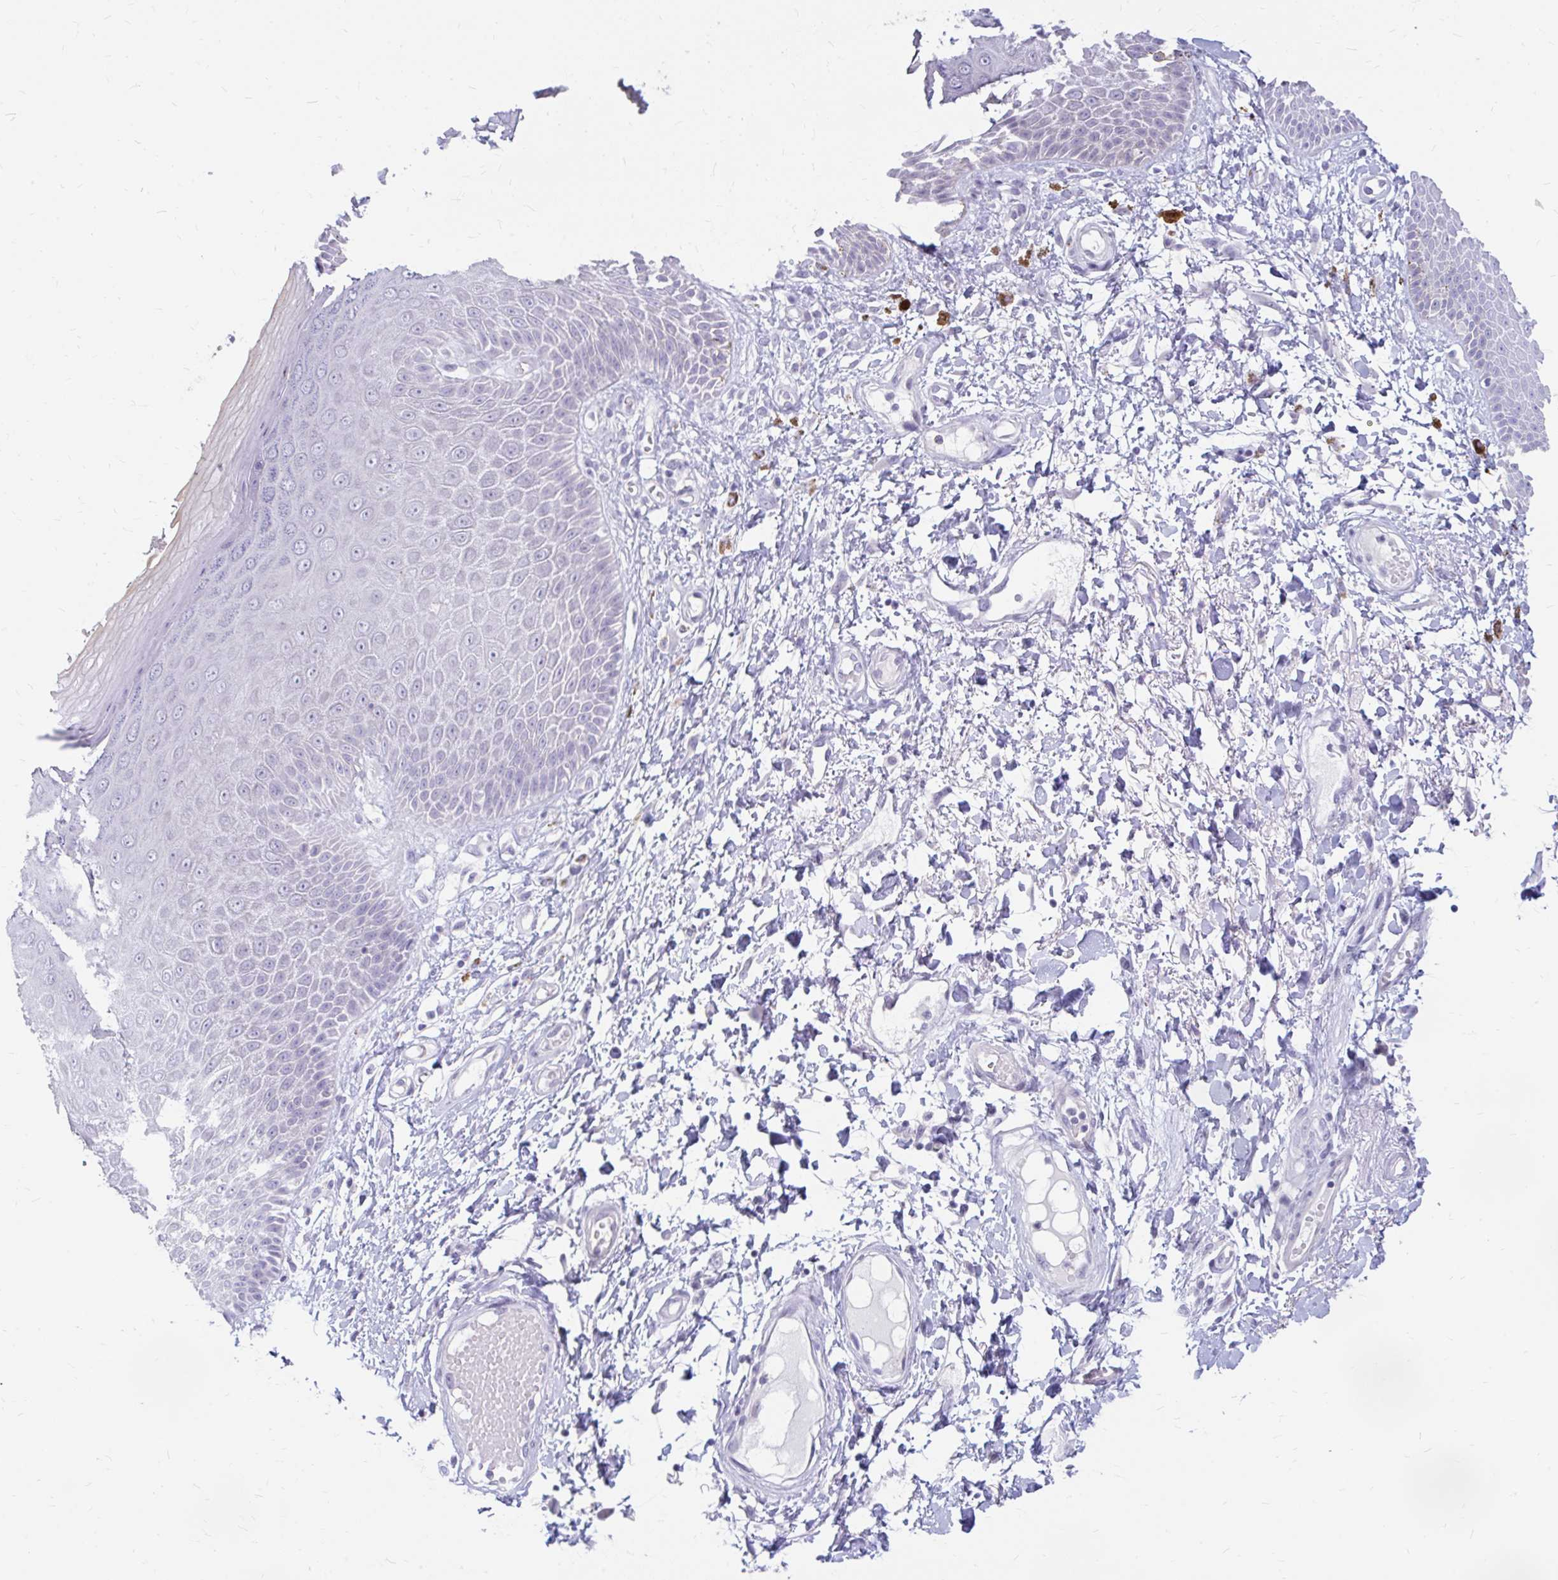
{"staining": {"intensity": "weak", "quantity": "<25%", "location": "nuclear"}, "tissue": "skin", "cell_type": "Epidermal cells", "image_type": "normal", "snomed": [{"axis": "morphology", "description": "Normal tissue, NOS"}, {"axis": "topography", "description": "Anal"}, {"axis": "topography", "description": "Peripheral nerve tissue"}], "caption": "Normal skin was stained to show a protein in brown. There is no significant expression in epidermal cells. Brightfield microscopy of immunohistochemistry (IHC) stained with DAB (3,3'-diaminobenzidine) (brown) and hematoxylin (blue), captured at high magnification.", "gene": "RGS16", "patient": {"sex": "male", "age": 78}}